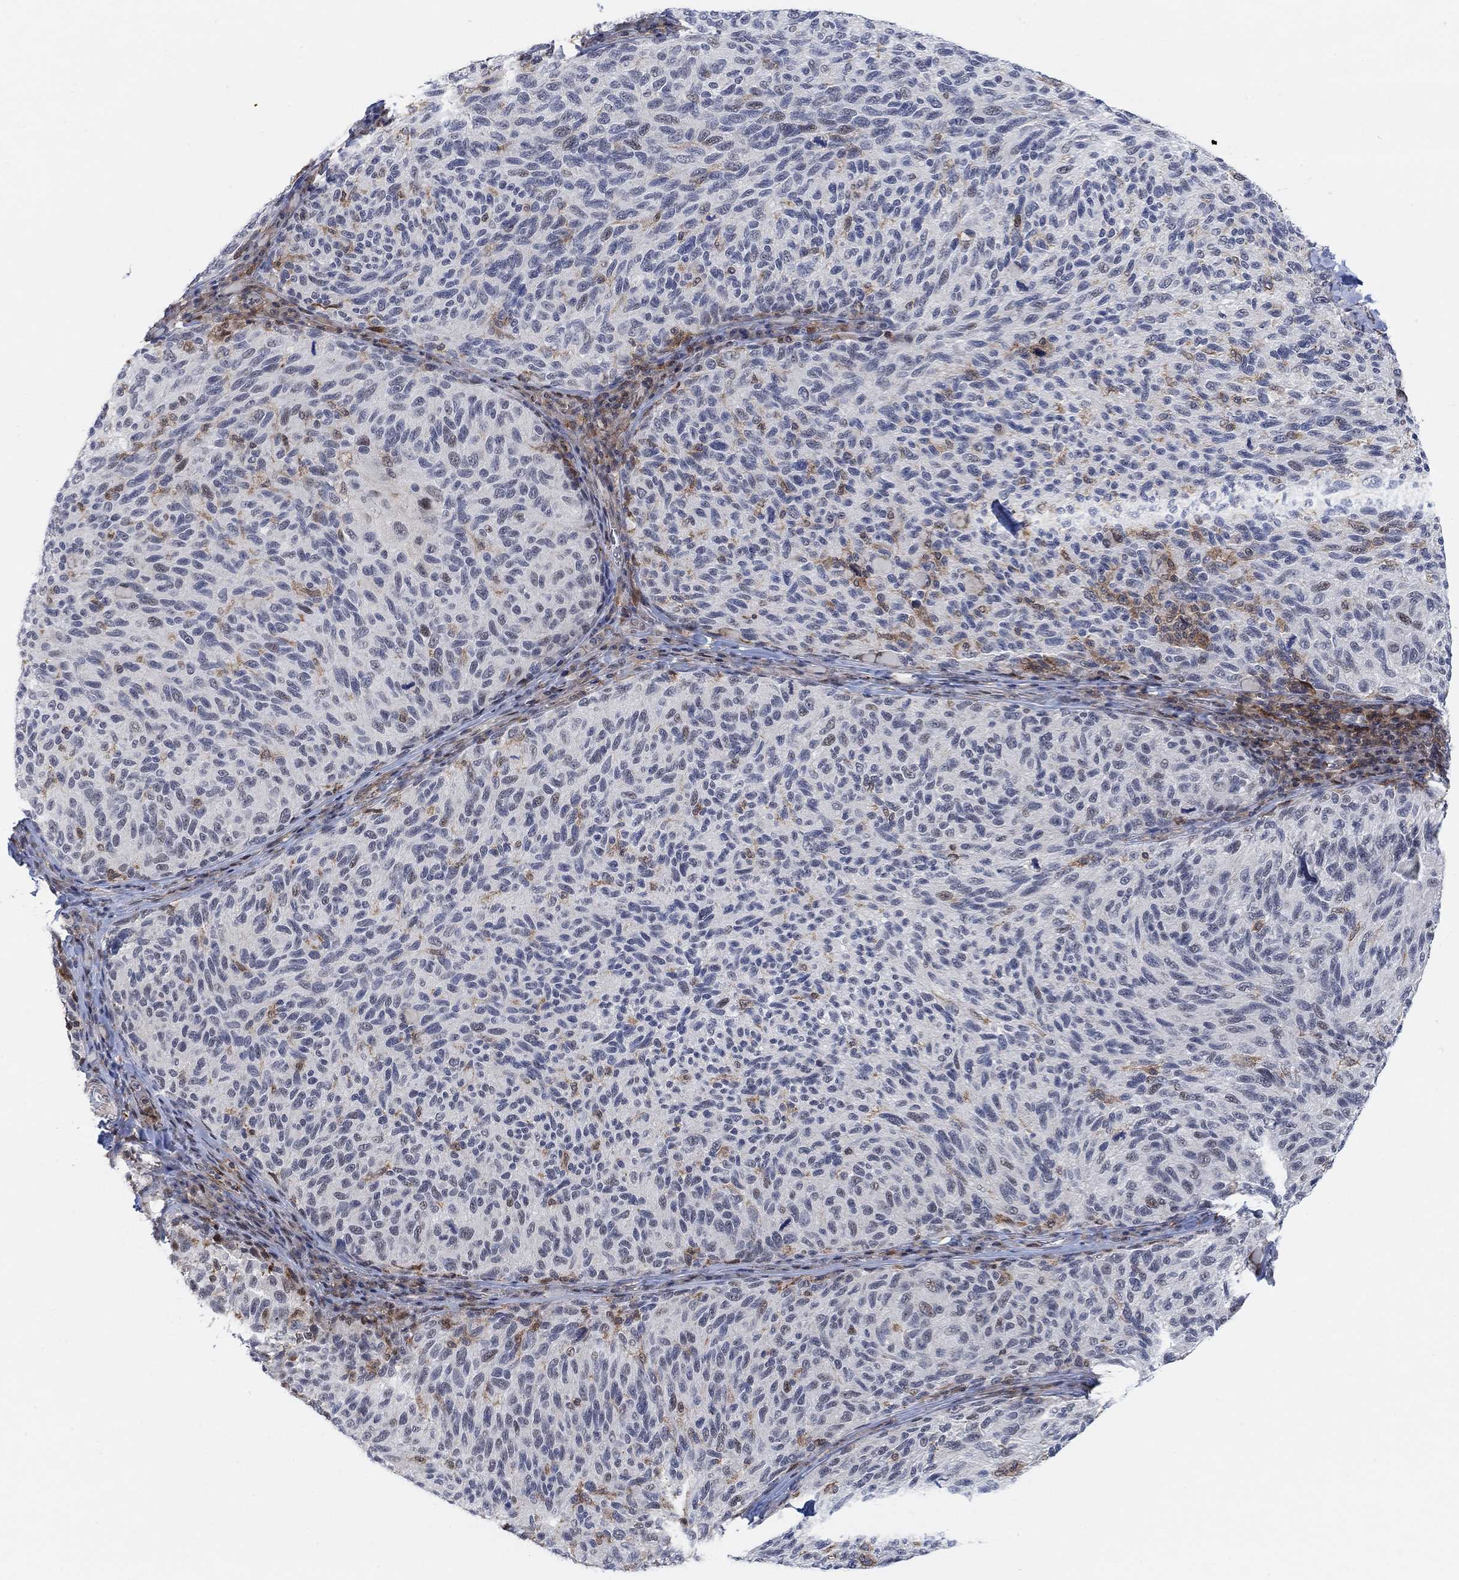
{"staining": {"intensity": "negative", "quantity": "none", "location": "none"}, "tissue": "melanoma", "cell_type": "Tumor cells", "image_type": "cancer", "snomed": [{"axis": "morphology", "description": "Malignant melanoma, NOS"}, {"axis": "topography", "description": "Skin"}], "caption": "IHC image of neoplastic tissue: human malignant melanoma stained with DAB (3,3'-diaminobenzidine) exhibits no significant protein expression in tumor cells. (Immunohistochemistry, brightfield microscopy, high magnification).", "gene": "PWWP2B", "patient": {"sex": "female", "age": 73}}